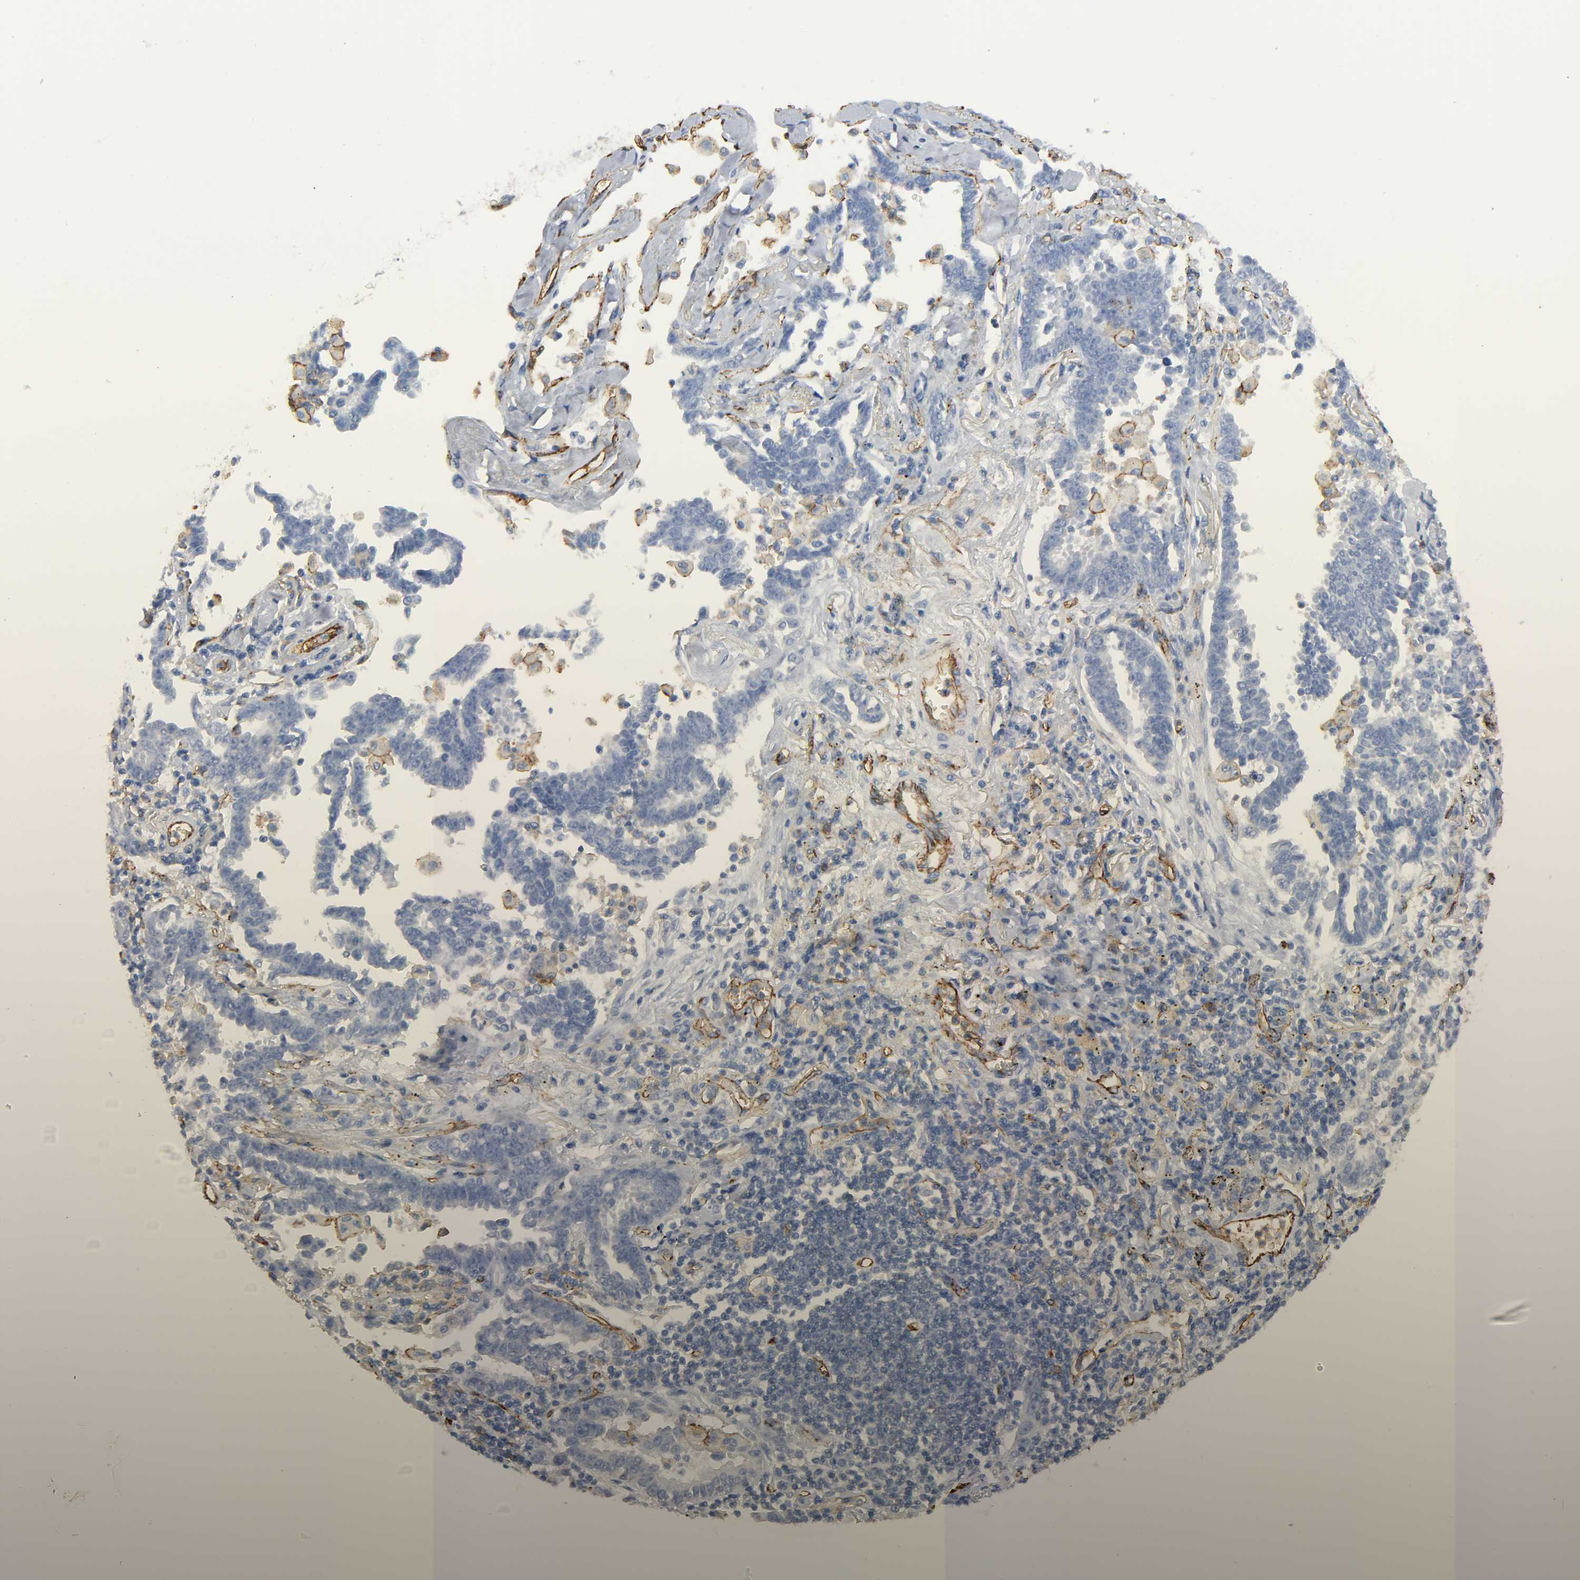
{"staining": {"intensity": "weak", "quantity": "<25%", "location": "cytoplasmic/membranous"}, "tissue": "lung cancer", "cell_type": "Tumor cells", "image_type": "cancer", "snomed": [{"axis": "morphology", "description": "Adenocarcinoma, NOS"}, {"axis": "topography", "description": "Lung"}], "caption": "Image shows no significant protein expression in tumor cells of lung cancer. (DAB (3,3'-diaminobenzidine) immunohistochemistry with hematoxylin counter stain).", "gene": "PECAM1", "patient": {"sex": "female", "age": 64}}